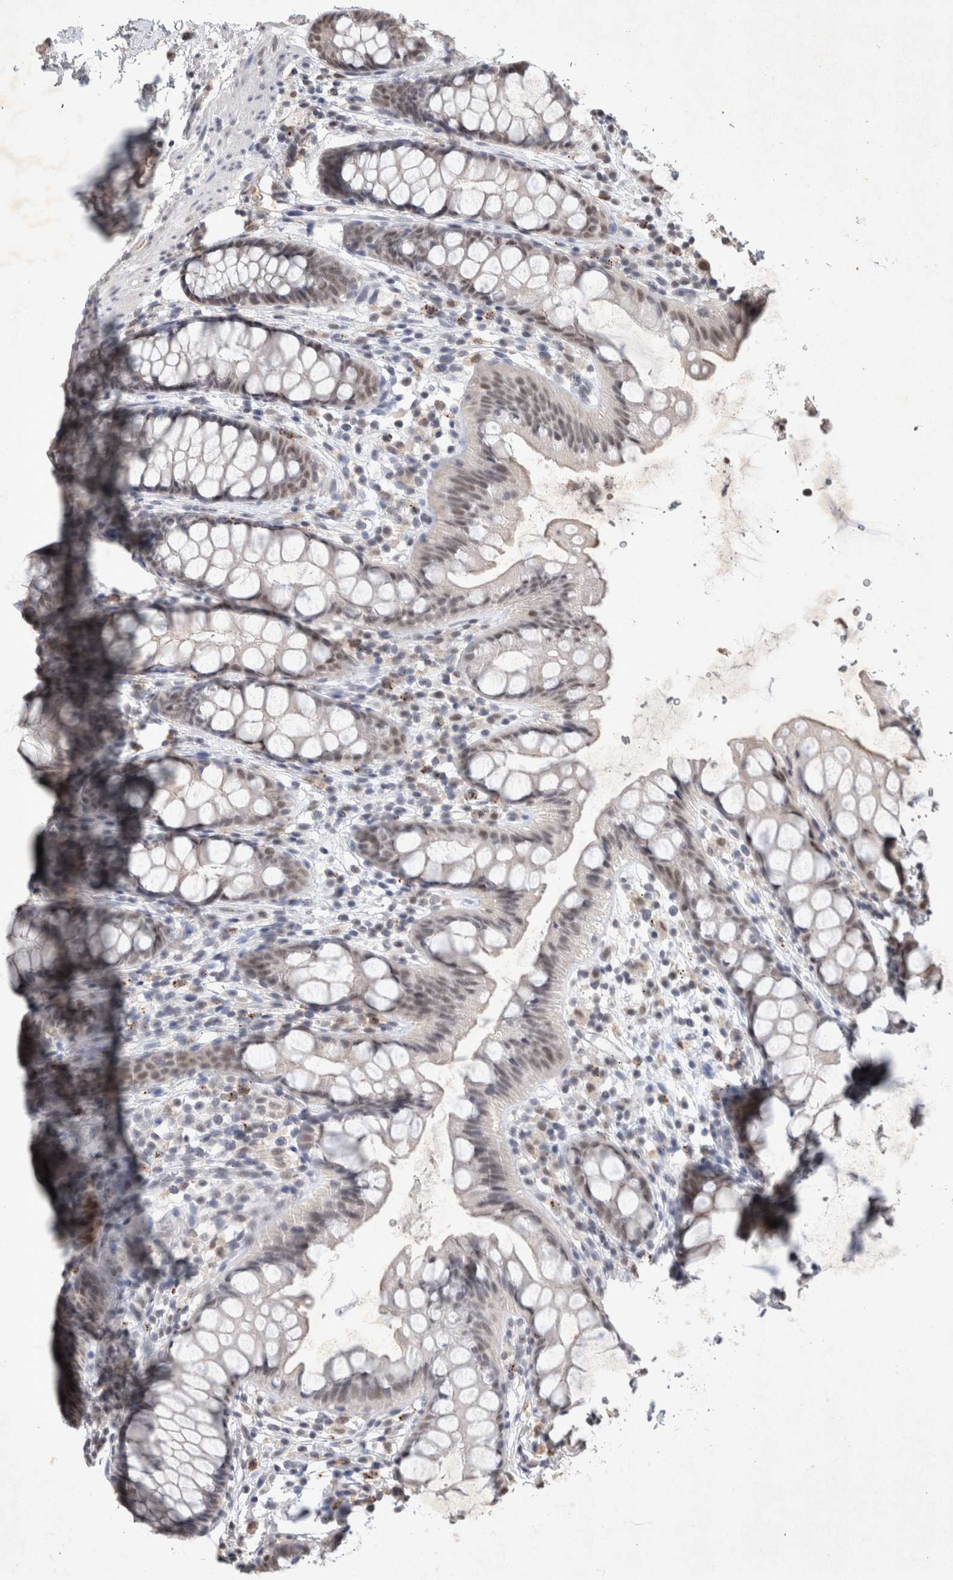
{"staining": {"intensity": "weak", "quantity": "25%-75%", "location": "nuclear"}, "tissue": "rectum", "cell_type": "Glandular cells", "image_type": "normal", "snomed": [{"axis": "morphology", "description": "Normal tissue, NOS"}, {"axis": "topography", "description": "Rectum"}], "caption": "A high-resolution histopathology image shows IHC staining of unremarkable rectum, which demonstrates weak nuclear positivity in approximately 25%-75% of glandular cells. Using DAB (brown) and hematoxylin (blue) stains, captured at high magnification using brightfield microscopy.", "gene": "XRCC5", "patient": {"sex": "female", "age": 65}}